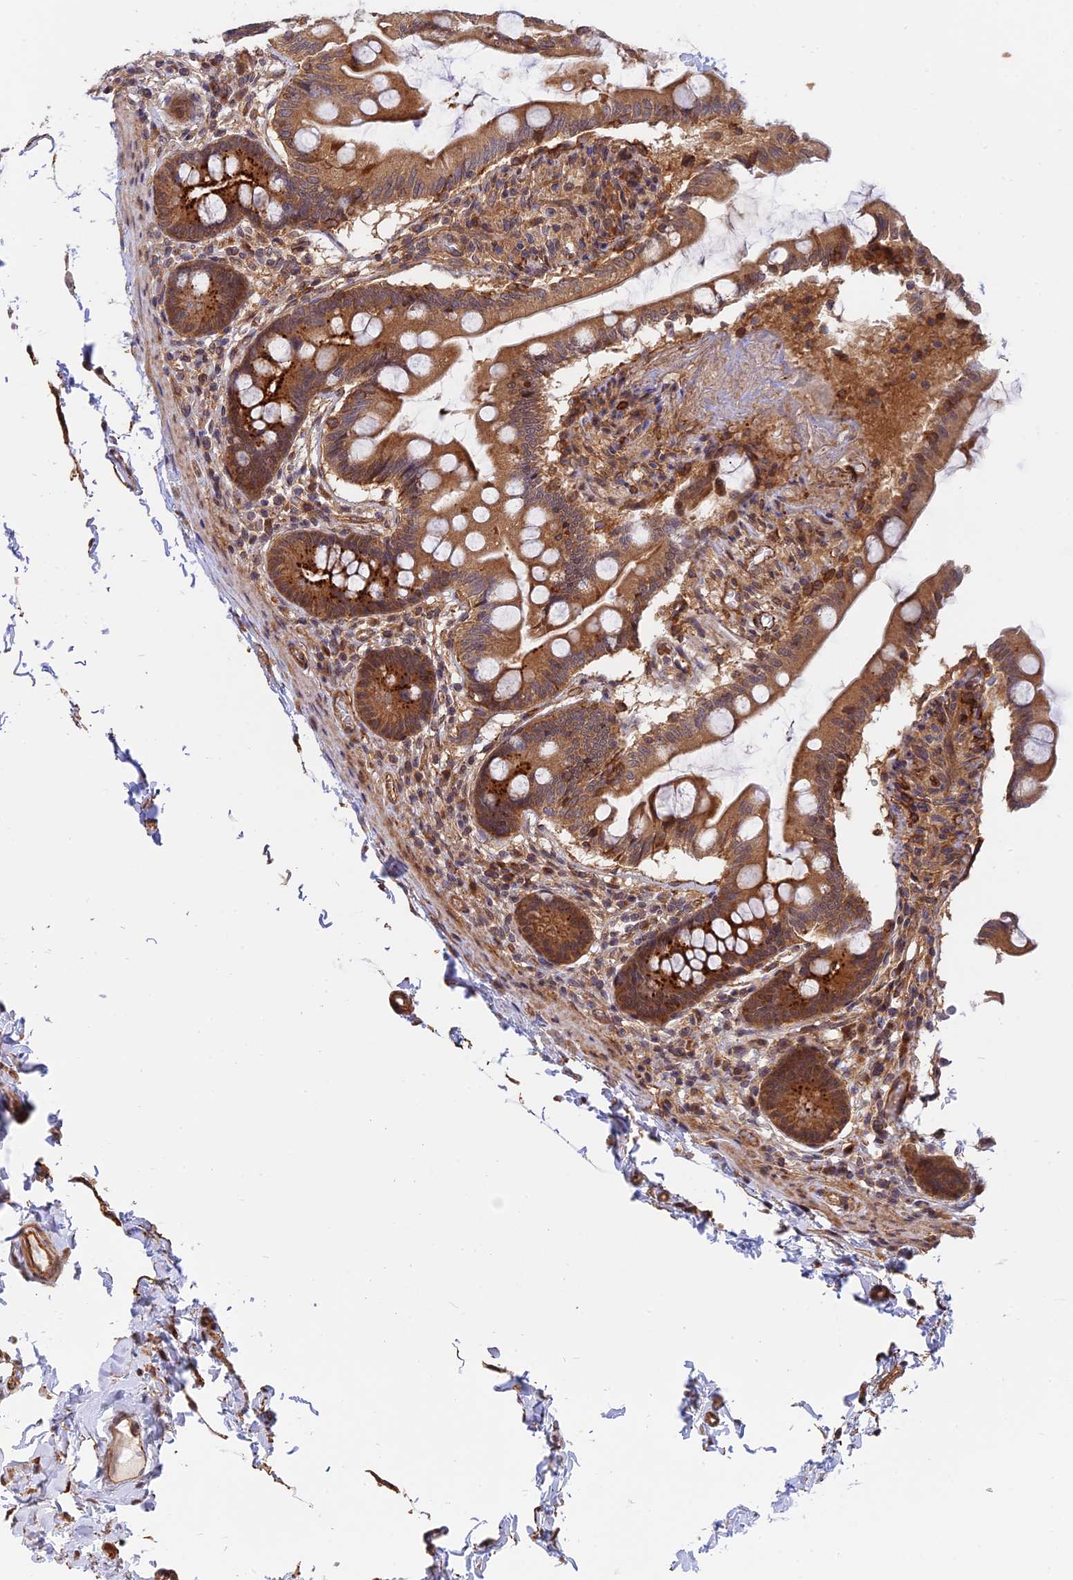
{"staining": {"intensity": "strong", "quantity": ">75%", "location": "cytoplasmic/membranous"}, "tissue": "small intestine", "cell_type": "Glandular cells", "image_type": "normal", "snomed": [{"axis": "morphology", "description": "Normal tissue, NOS"}, {"axis": "topography", "description": "Small intestine"}], "caption": "Small intestine was stained to show a protein in brown. There is high levels of strong cytoplasmic/membranous staining in about >75% of glandular cells. The staining was performed using DAB (3,3'-diaminobenzidine) to visualize the protein expression in brown, while the nuclei were stained in blue with hematoxylin (Magnification: 20x).", "gene": "WDR41", "patient": {"sex": "female", "age": 56}}